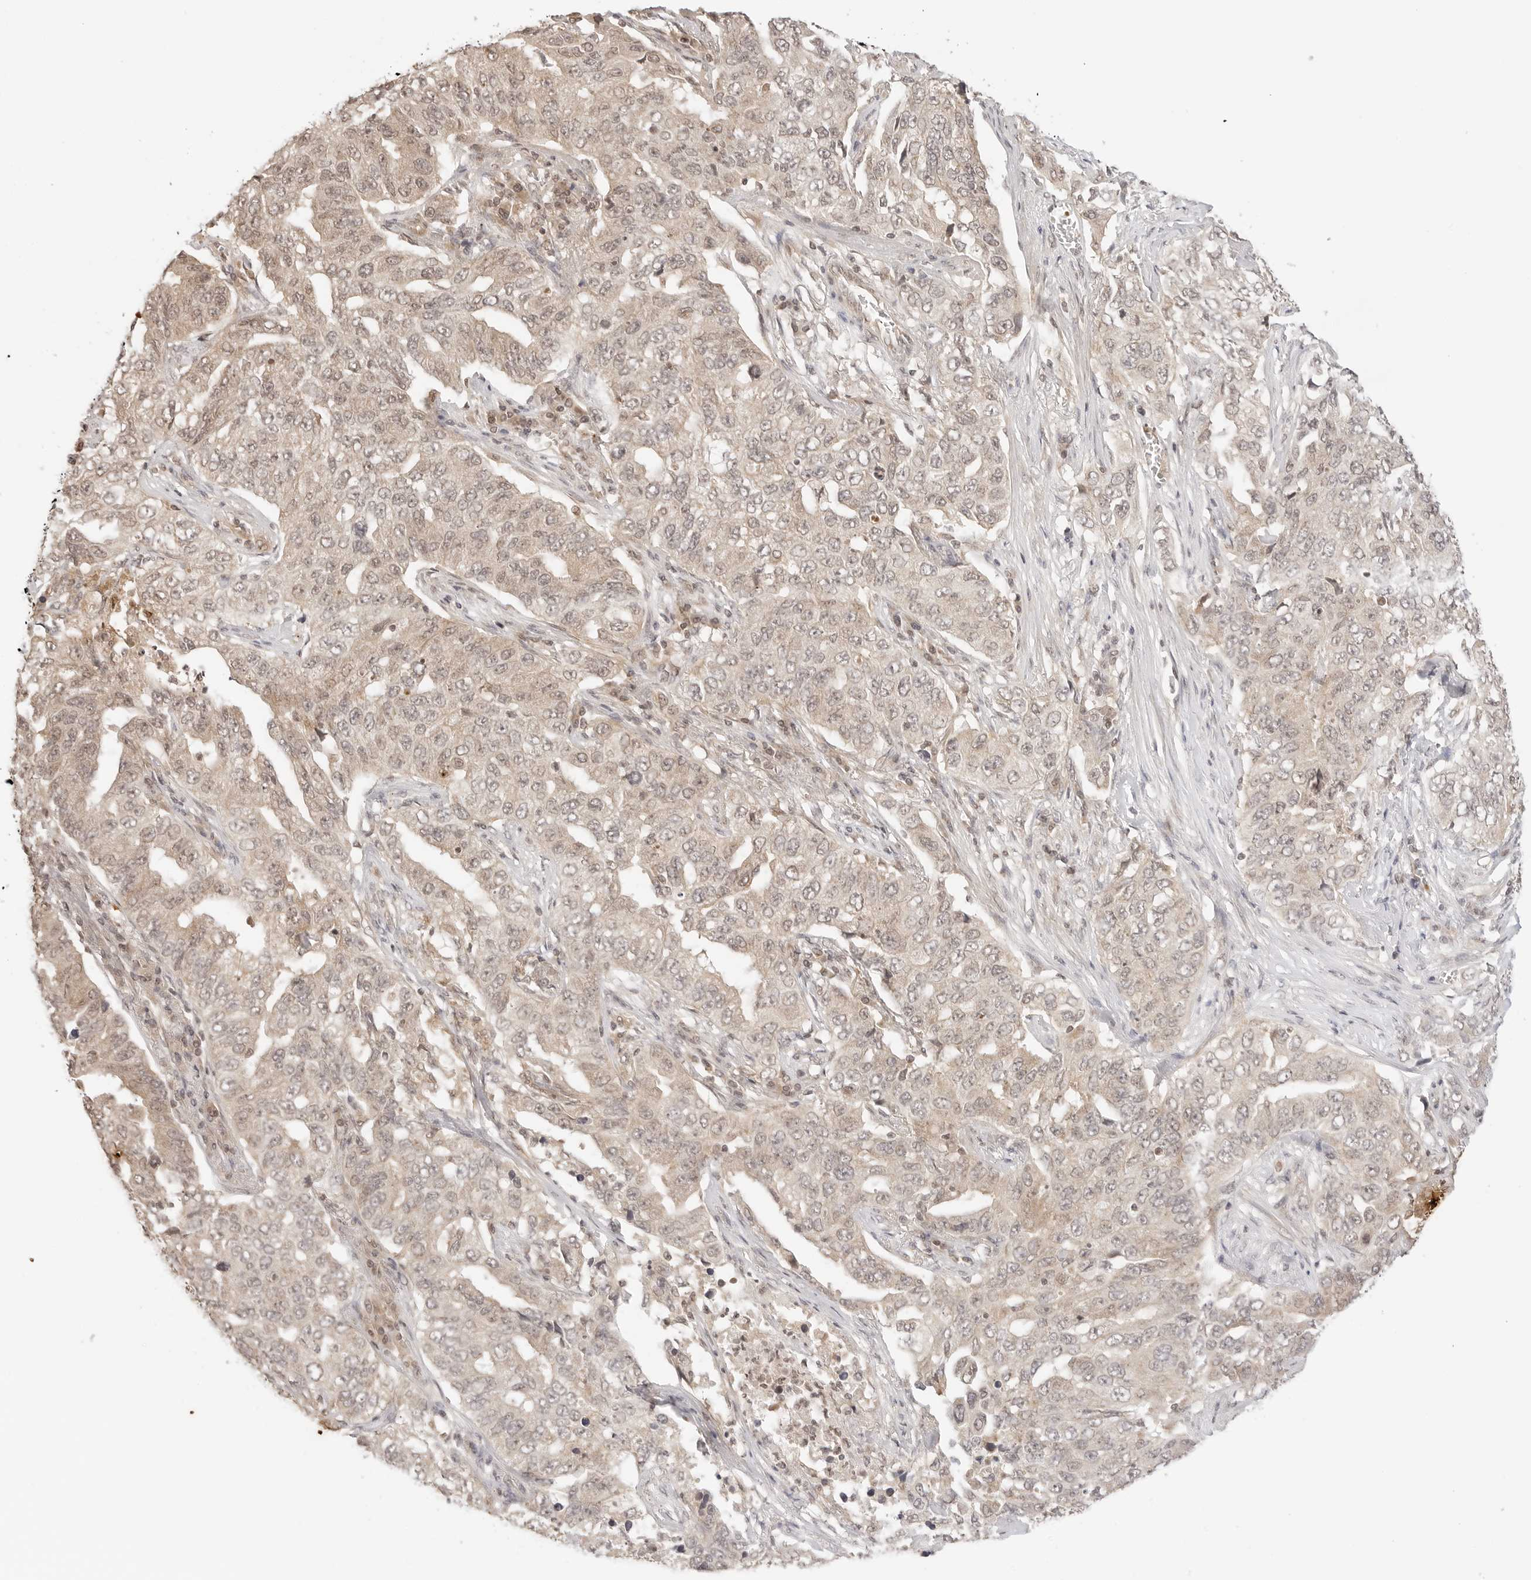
{"staining": {"intensity": "weak", "quantity": ">75%", "location": "cytoplasmic/membranous"}, "tissue": "lung cancer", "cell_type": "Tumor cells", "image_type": "cancer", "snomed": [{"axis": "morphology", "description": "Adenocarcinoma, NOS"}, {"axis": "topography", "description": "Lung"}], "caption": "A brown stain shows weak cytoplasmic/membranous staining of a protein in human adenocarcinoma (lung) tumor cells.", "gene": "GPR34", "patient": {"sex": "female", "age": 51}}